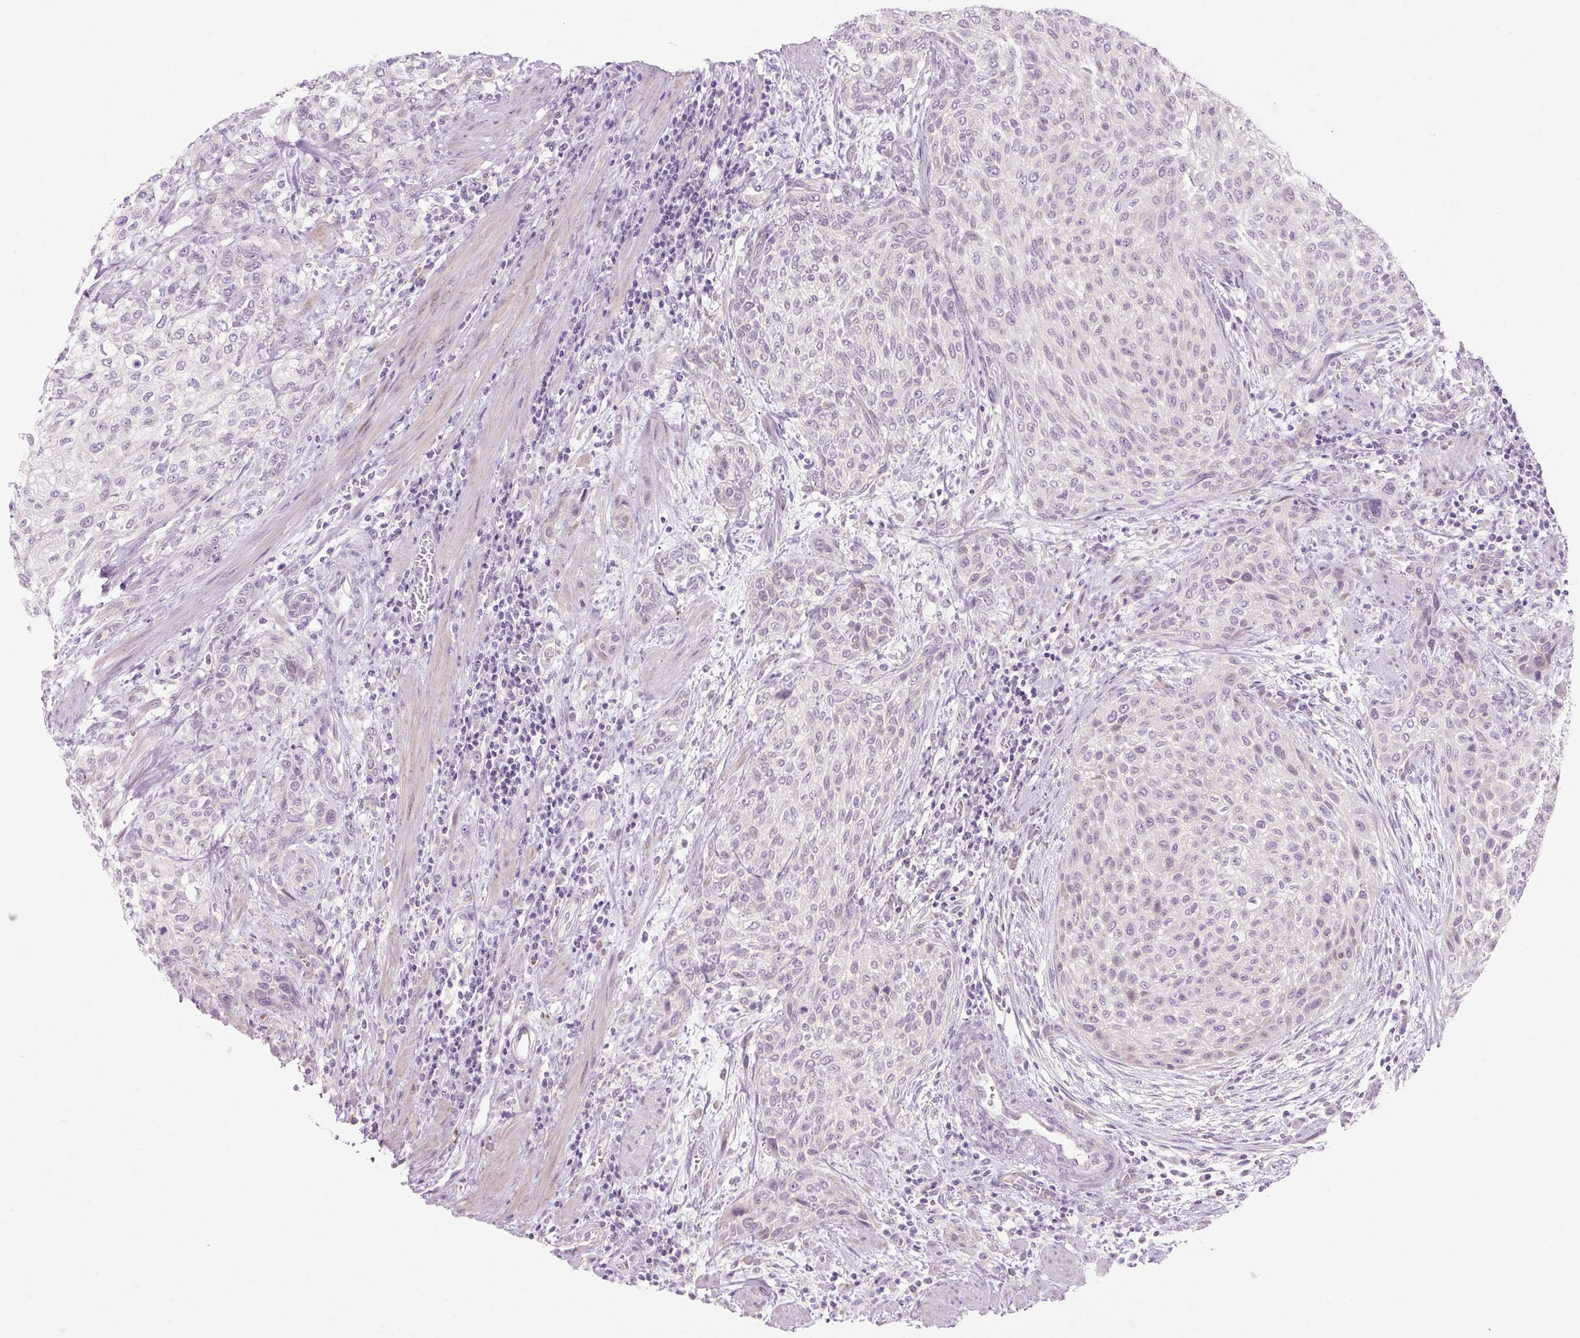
{"staining": {"intensity": "negative", "quantity": "none", "location": "none"}, "tissue": "urothelial cancer", "cell_type": "Tumor cells", "image_type": "cancer", "snomed": [{"axis": "morphology", "description": "Urothelial carcinoma, High grade"}, {"axis": "topography", "description": "Urinary bladder"}], "caption": "Immunohistochemistry photomicrograph of human urothelial carcinoma (high-grade) stained for a protein (brown), which reveals no staining in tumor cells.", "gene": "ZNF35", "patient": {"sex": "male", "age": 35}}